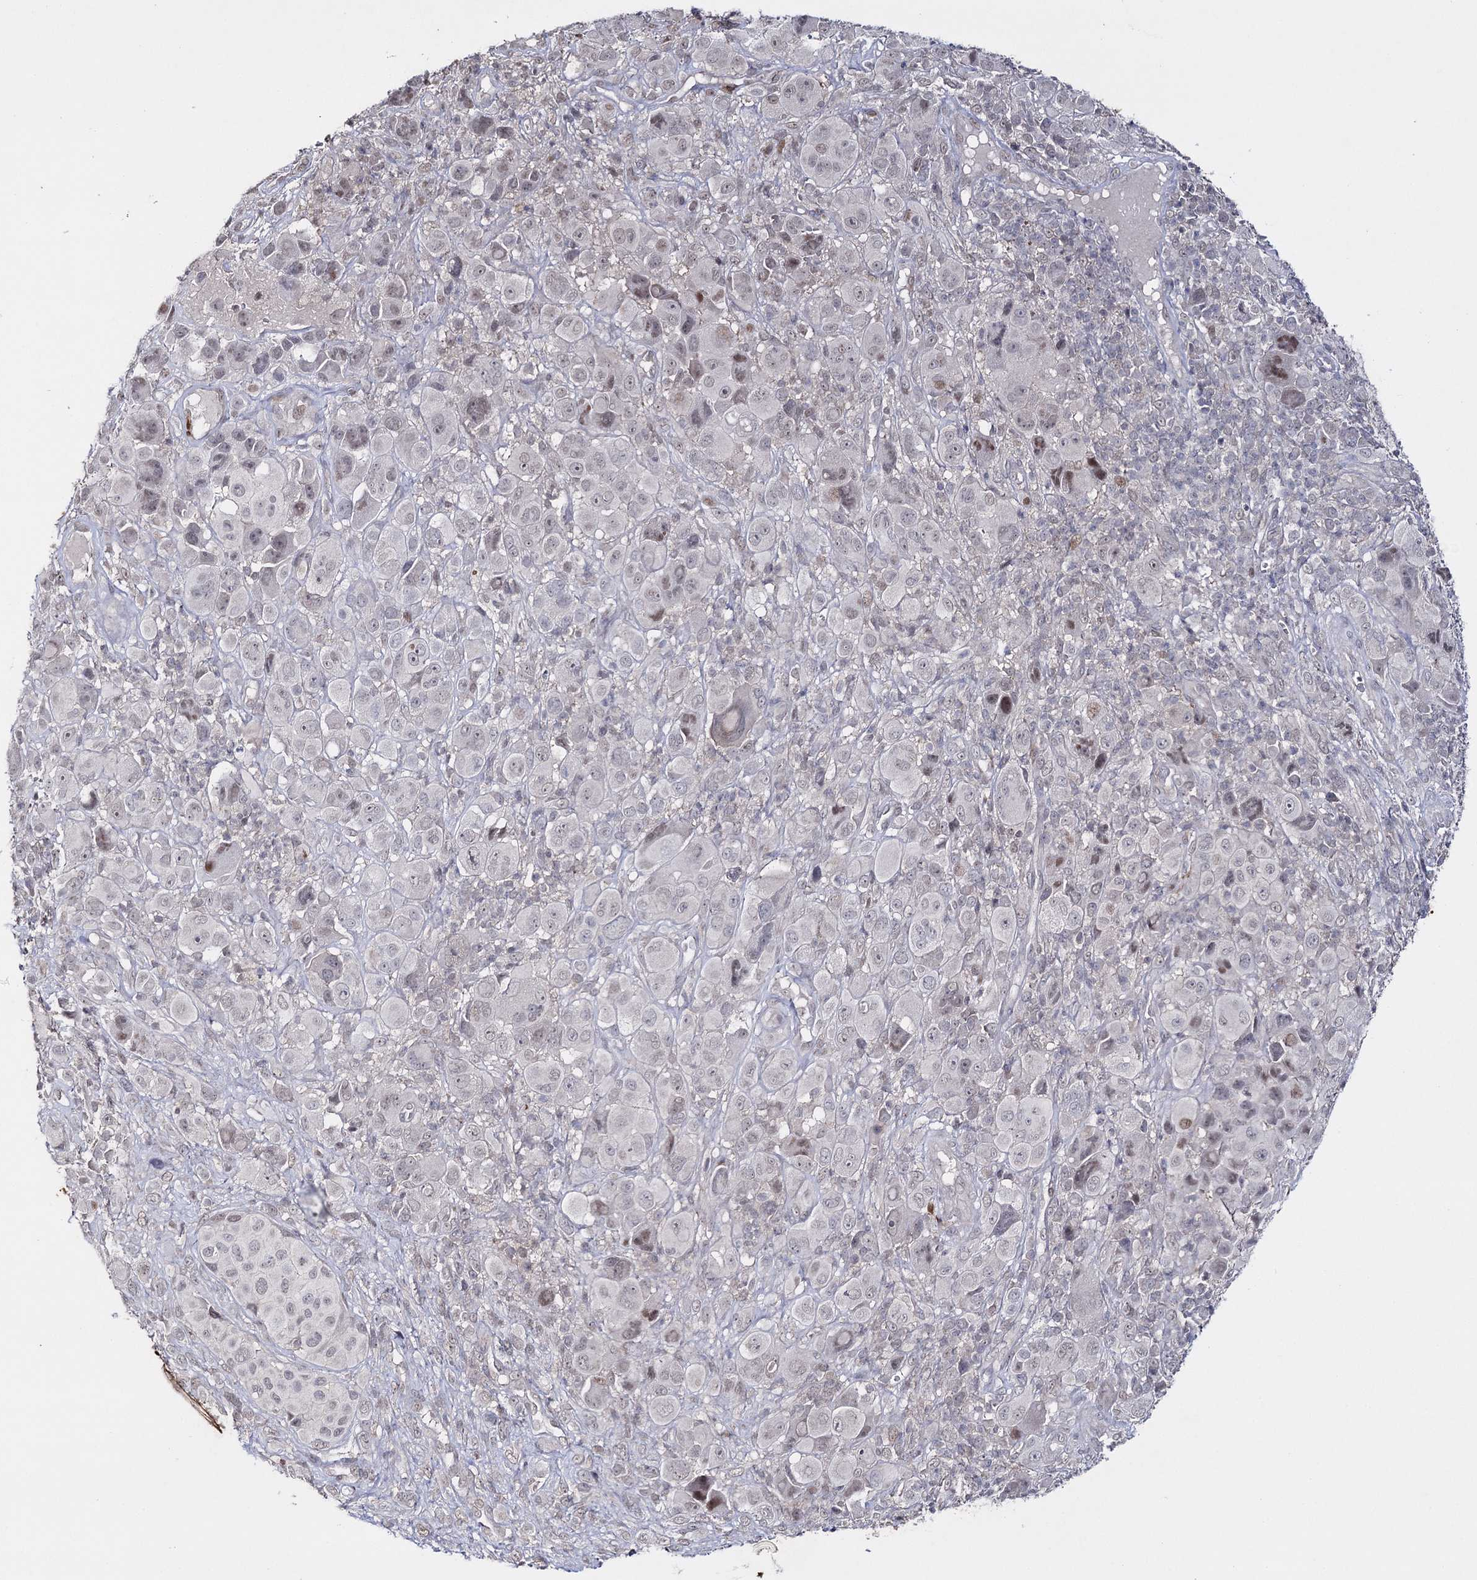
{"staining": {"intensity": "moderate", "quantity": "<25%", "location": "nuclear"}, "tissue": "melanoma", "cell_type": "Tumor cells", "image_type": "cancer", "snomed": [{"axis": "morphology", "description": "Malignant melanoma, NOS"}, {"axis": "topography", "description": "Skin of trunk"}], "caption": "Protein staining exhibits moderate nuclear positivity in approximately <25% of tumor cells in melanoma.", "gene": "HSD11B2", "patient": {"sex": "male", "age": 71}}